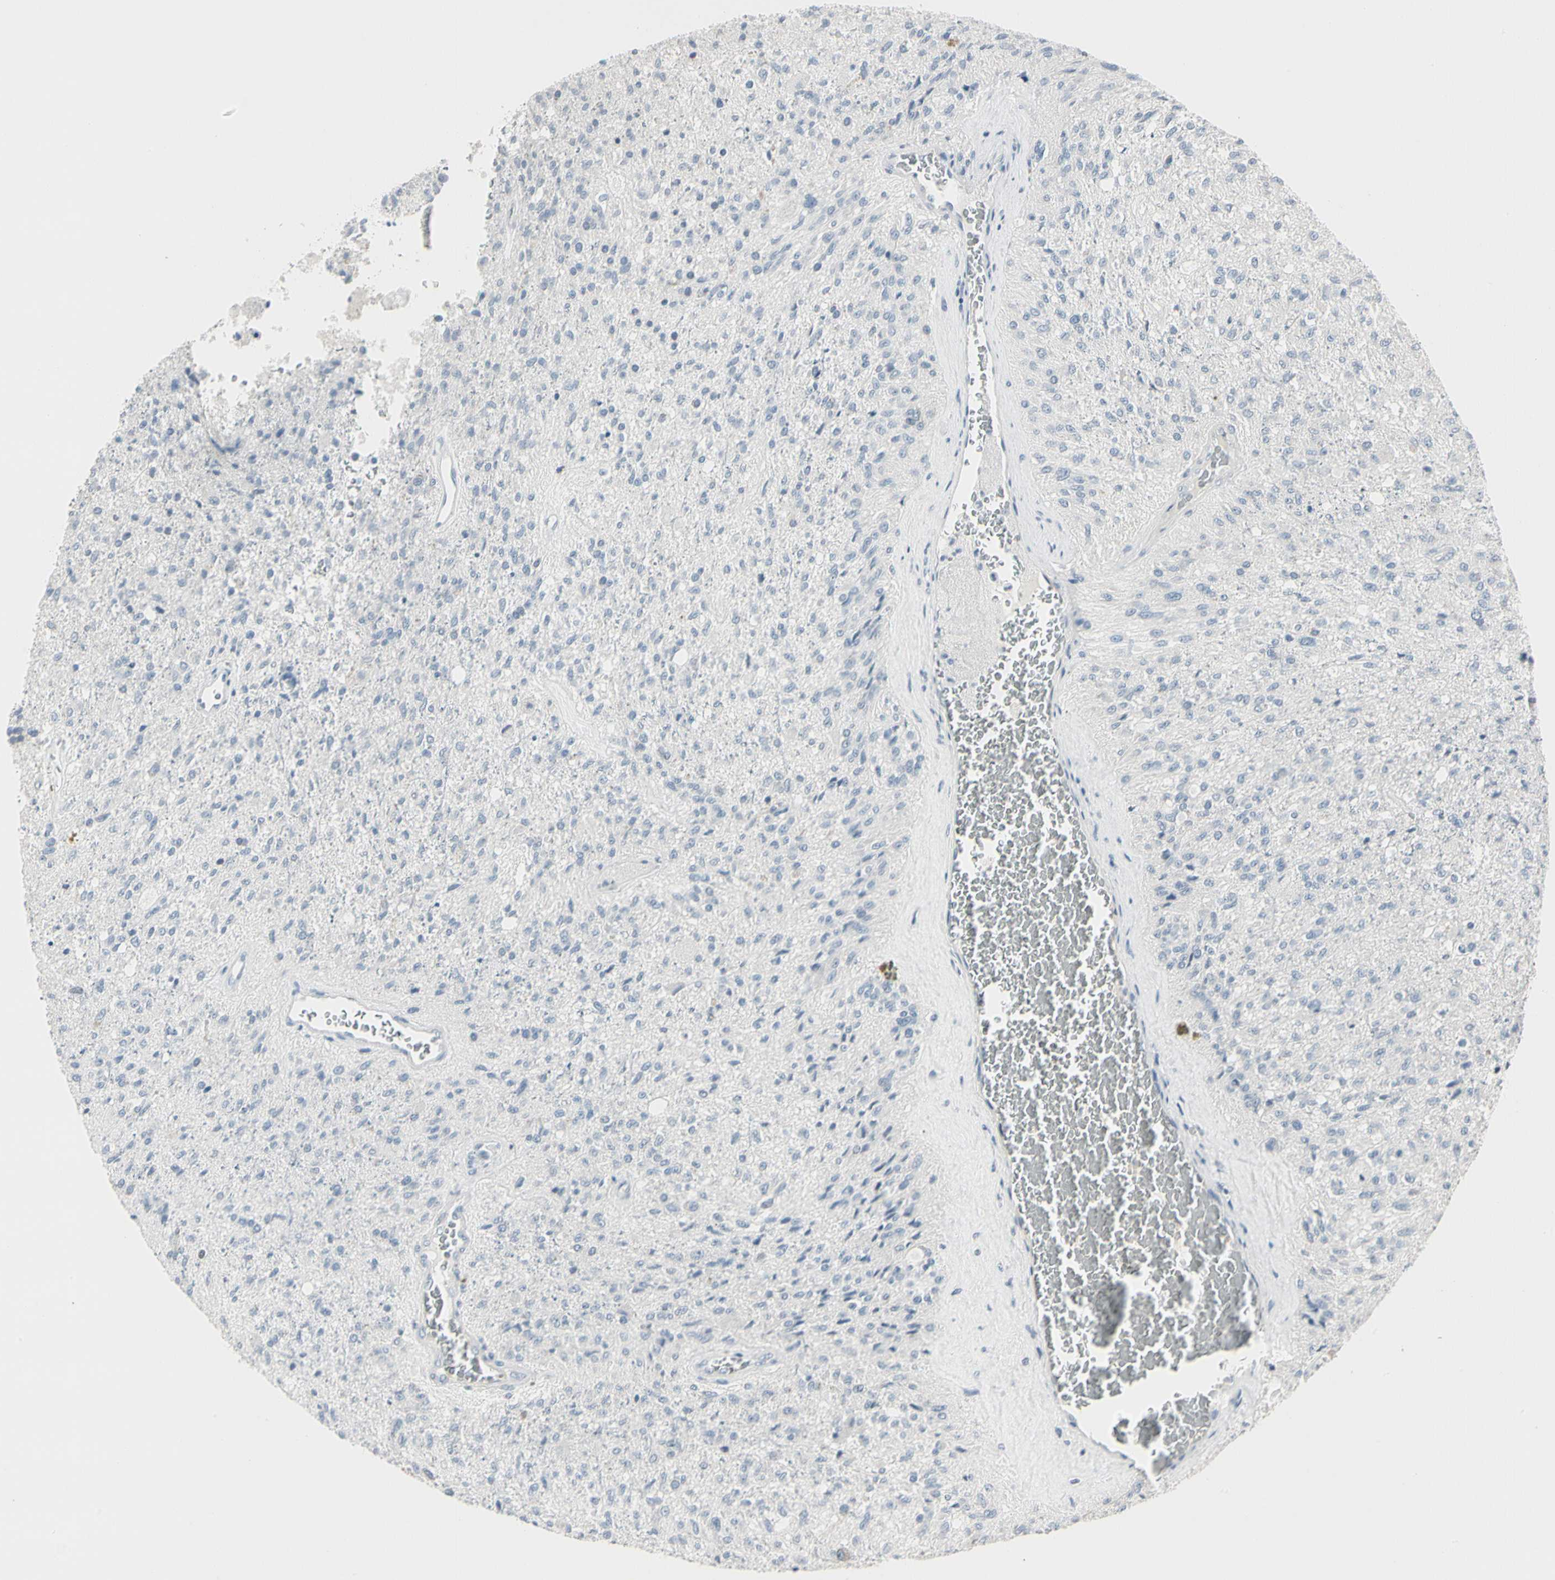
{"staining": {"intensity": "negative", "quantity": "none", "location": "none"}, "tissue": "glioma", "cell_type": "Tumor cells", "image_type": "cancer", "snomed": [{"axis": "morphology", "description": "Normal tissue, NOS"}, {"axis": "morphology", "description": "Glioma, malignant, High grade"}, {"axis": "topography", "description": "Cerebral cortex"}], "caption": "An immunohistochemistry (IHC) photomicrograph of malignant high-grade glioma is shown. There is no staining in tumor cells of malignant high-grade glioma.", "gene": "DMPK", "patient": {"sex": "male", "age": 77}}